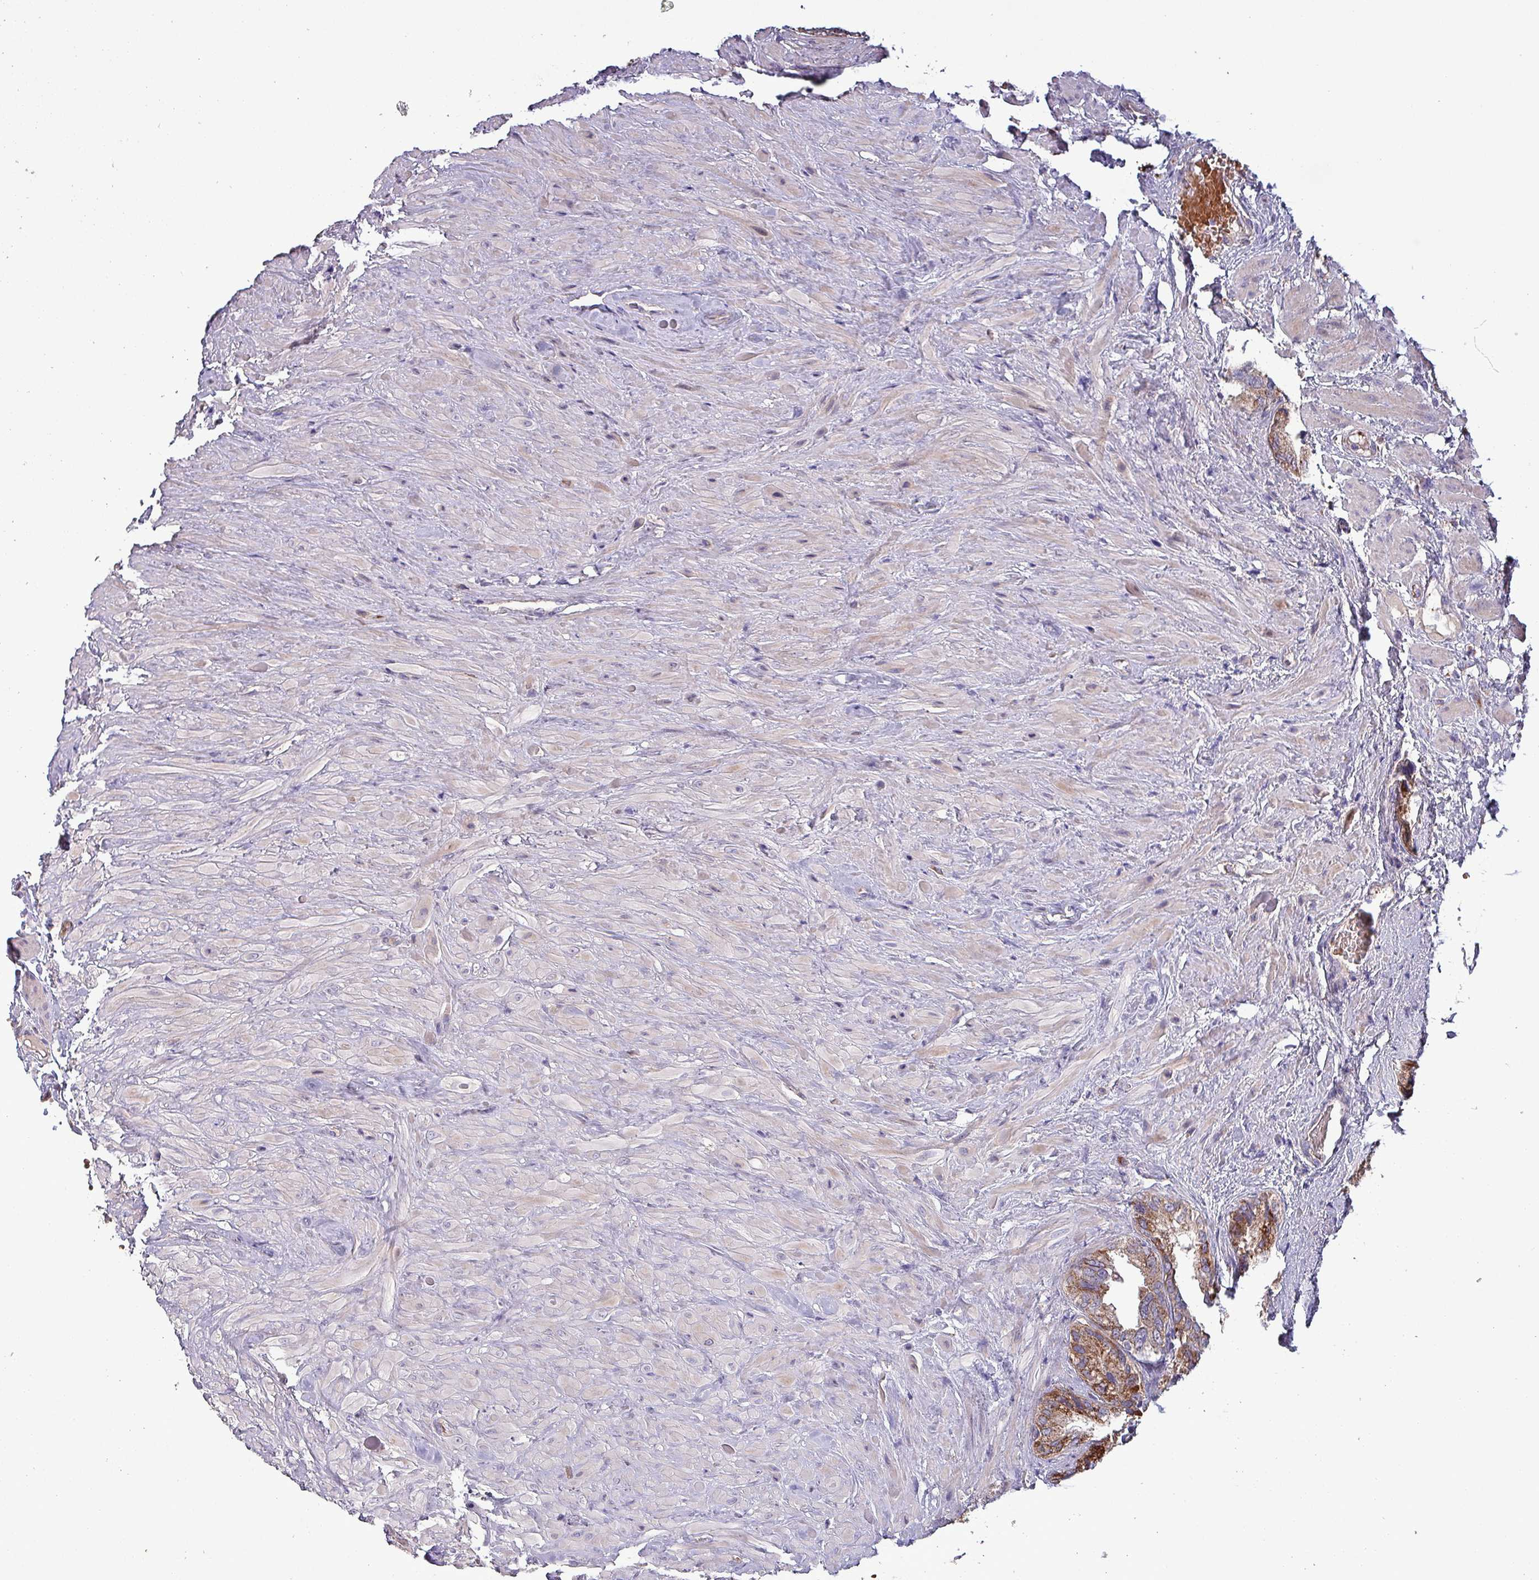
{"staining": {"intensity": "moderate", "quantity": ">75%", "location": "cytoplasmic/membranous"}, "tissue": "seminal vesicle", "cell_type": "Glandular cells", "image_type": "normal", "snomed": [{"axis": "morphology", "description": "Normal tissue, NOS"}, {"axis": "topography", "description": "Seminal veicle"}, {"axis": "topography", "description": "Peripheral nerve tissue"}], "caption": "Benign seminal vesicle shows moderate cytoplasmic/membranous staining in approximately >75% of glandular cells (brown staining indicates protein expression, while blue staining denotes nuclei)..", "gene": "ZNF322", "patient": {"sex": "male", "age": 67}}